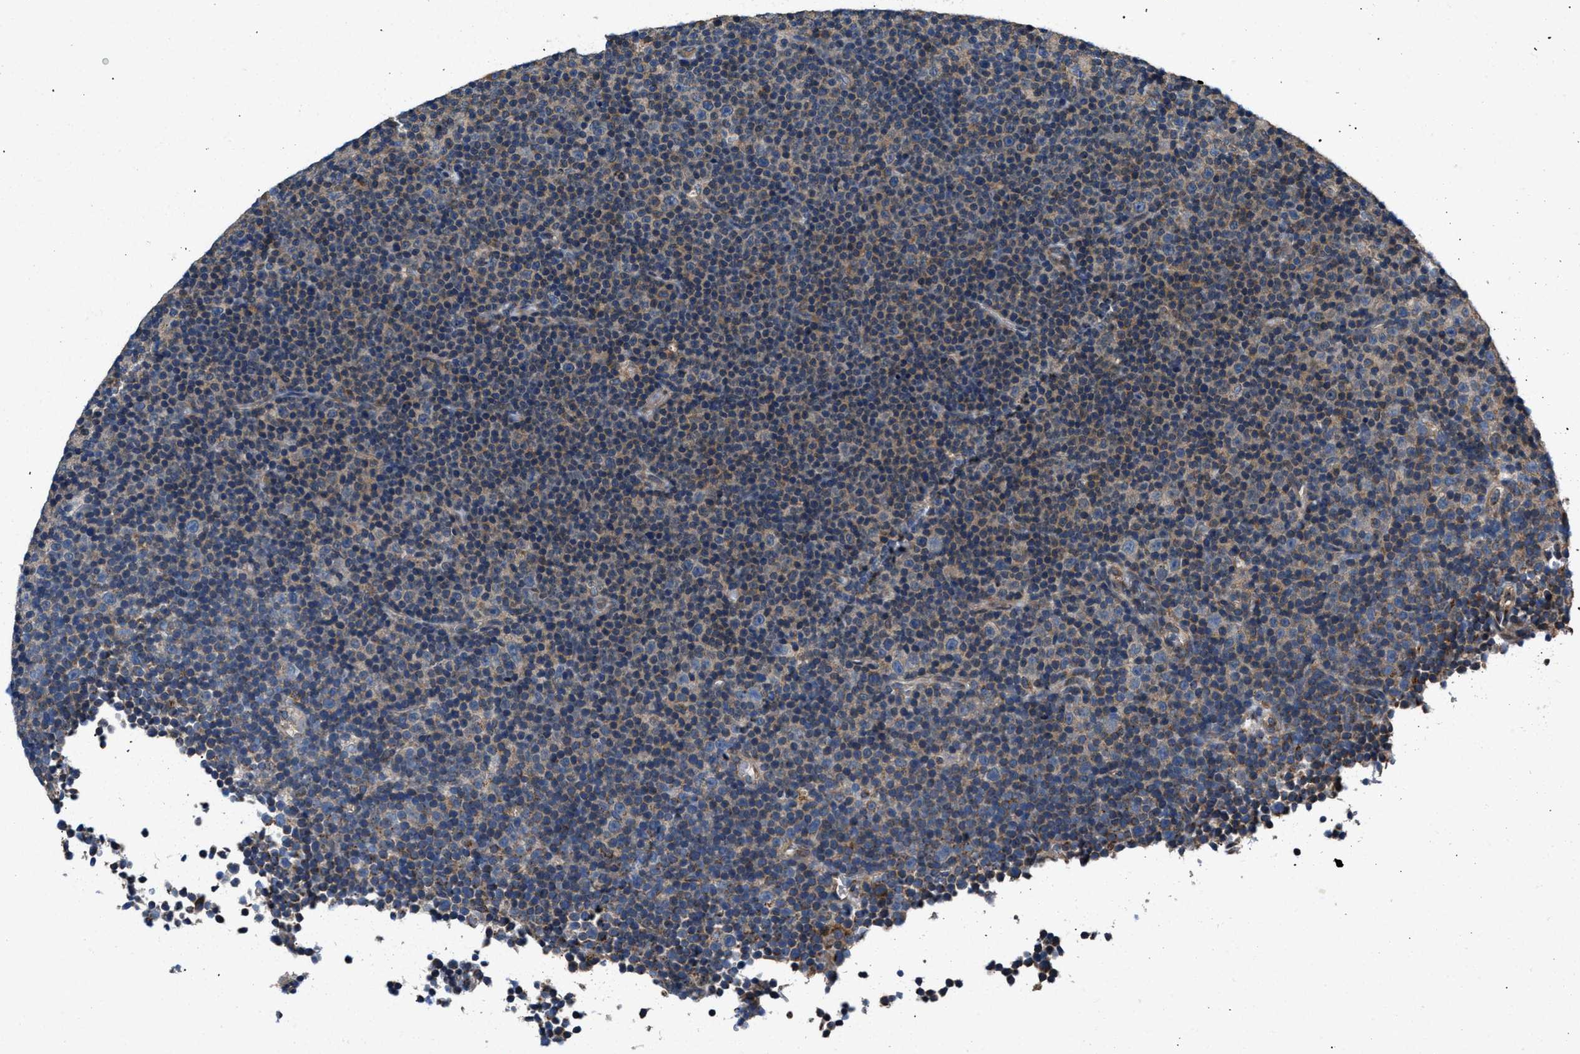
{"staining": {"intensity": "weak", "quantity": "<25%", "location": "cytoplasmic/membranous"}, "tissue": "lymphoma", "cell_type": "Tumor cells", "image_type": "cancer", "snomed": [{"axis": "morphology", "description": "Malignant lymphoma, non-Hodgkin's type, Low grade"}, {"axis": "topography", "description": "Lymph node"}], "caption": "This photomicrograph is of lymphoma stained with immunohistochemistry to label a protein in brown with the nuclei are counter-stained blue. There is no staining in tumor cells. (Brightfield microscopy of DAB IHC at high magnification).", "gene": "CEP128", "patient": {"sex": "female", "age": 67}}